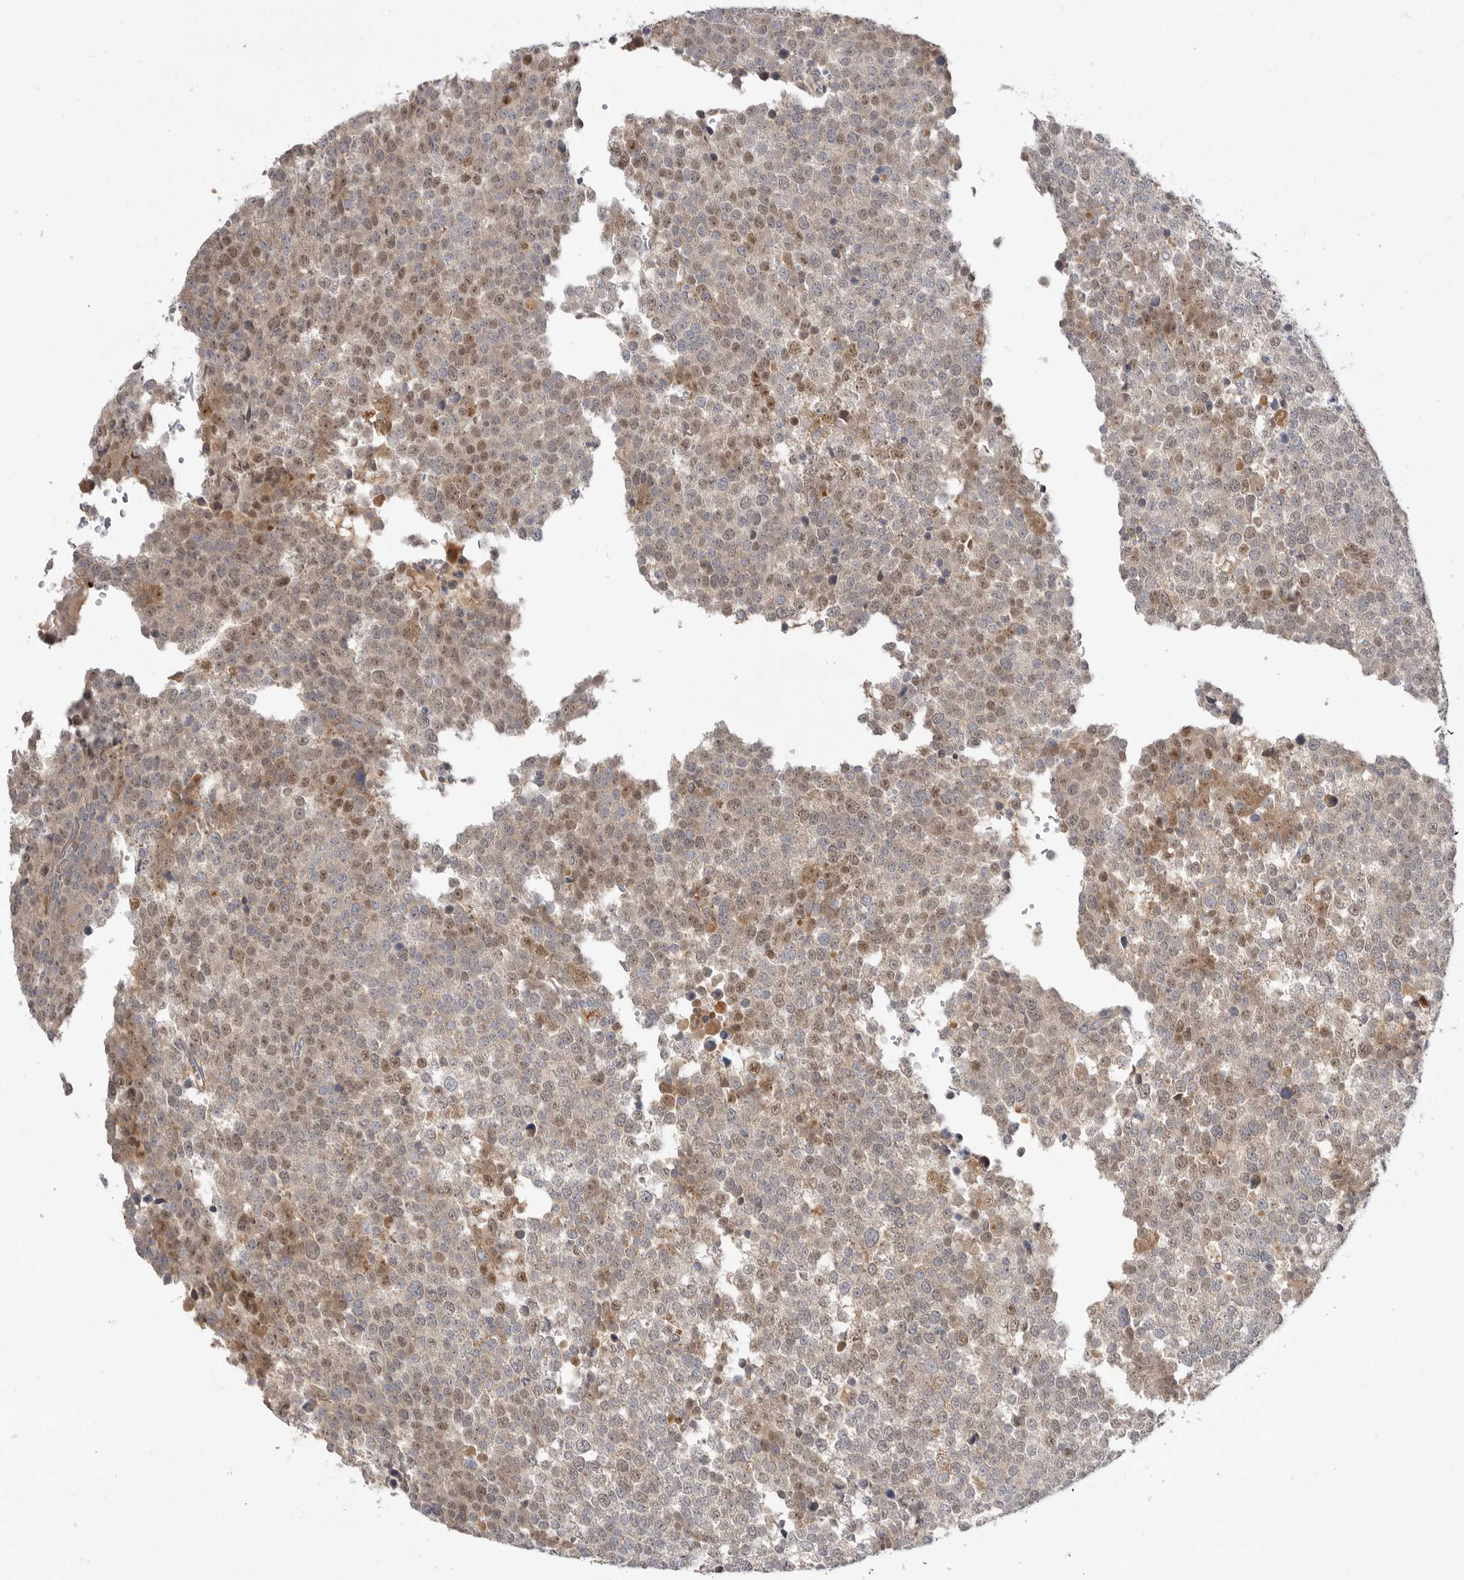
{"staining": {"intensity": "weak", "quantity": "25%-75%", "location": "cytoplasmic/membranous,nuclear"}, "tissue": "testis cancer", "cell_type": "Tumor cells", "image_type": "cancer", "snomed": [{"axis": "morphology", "description": "Seminoma, NOS"}, {"axis": "topography", "description": "Testis"}], "caption": "Testis seminoma stained for a protein (brown) shows weak cytoplasmic/membranous and nuclear positive staining in about 25%-75% of tumor cells.", "gene": "GNE", "patient": {"sex": "male", "age": 71}}